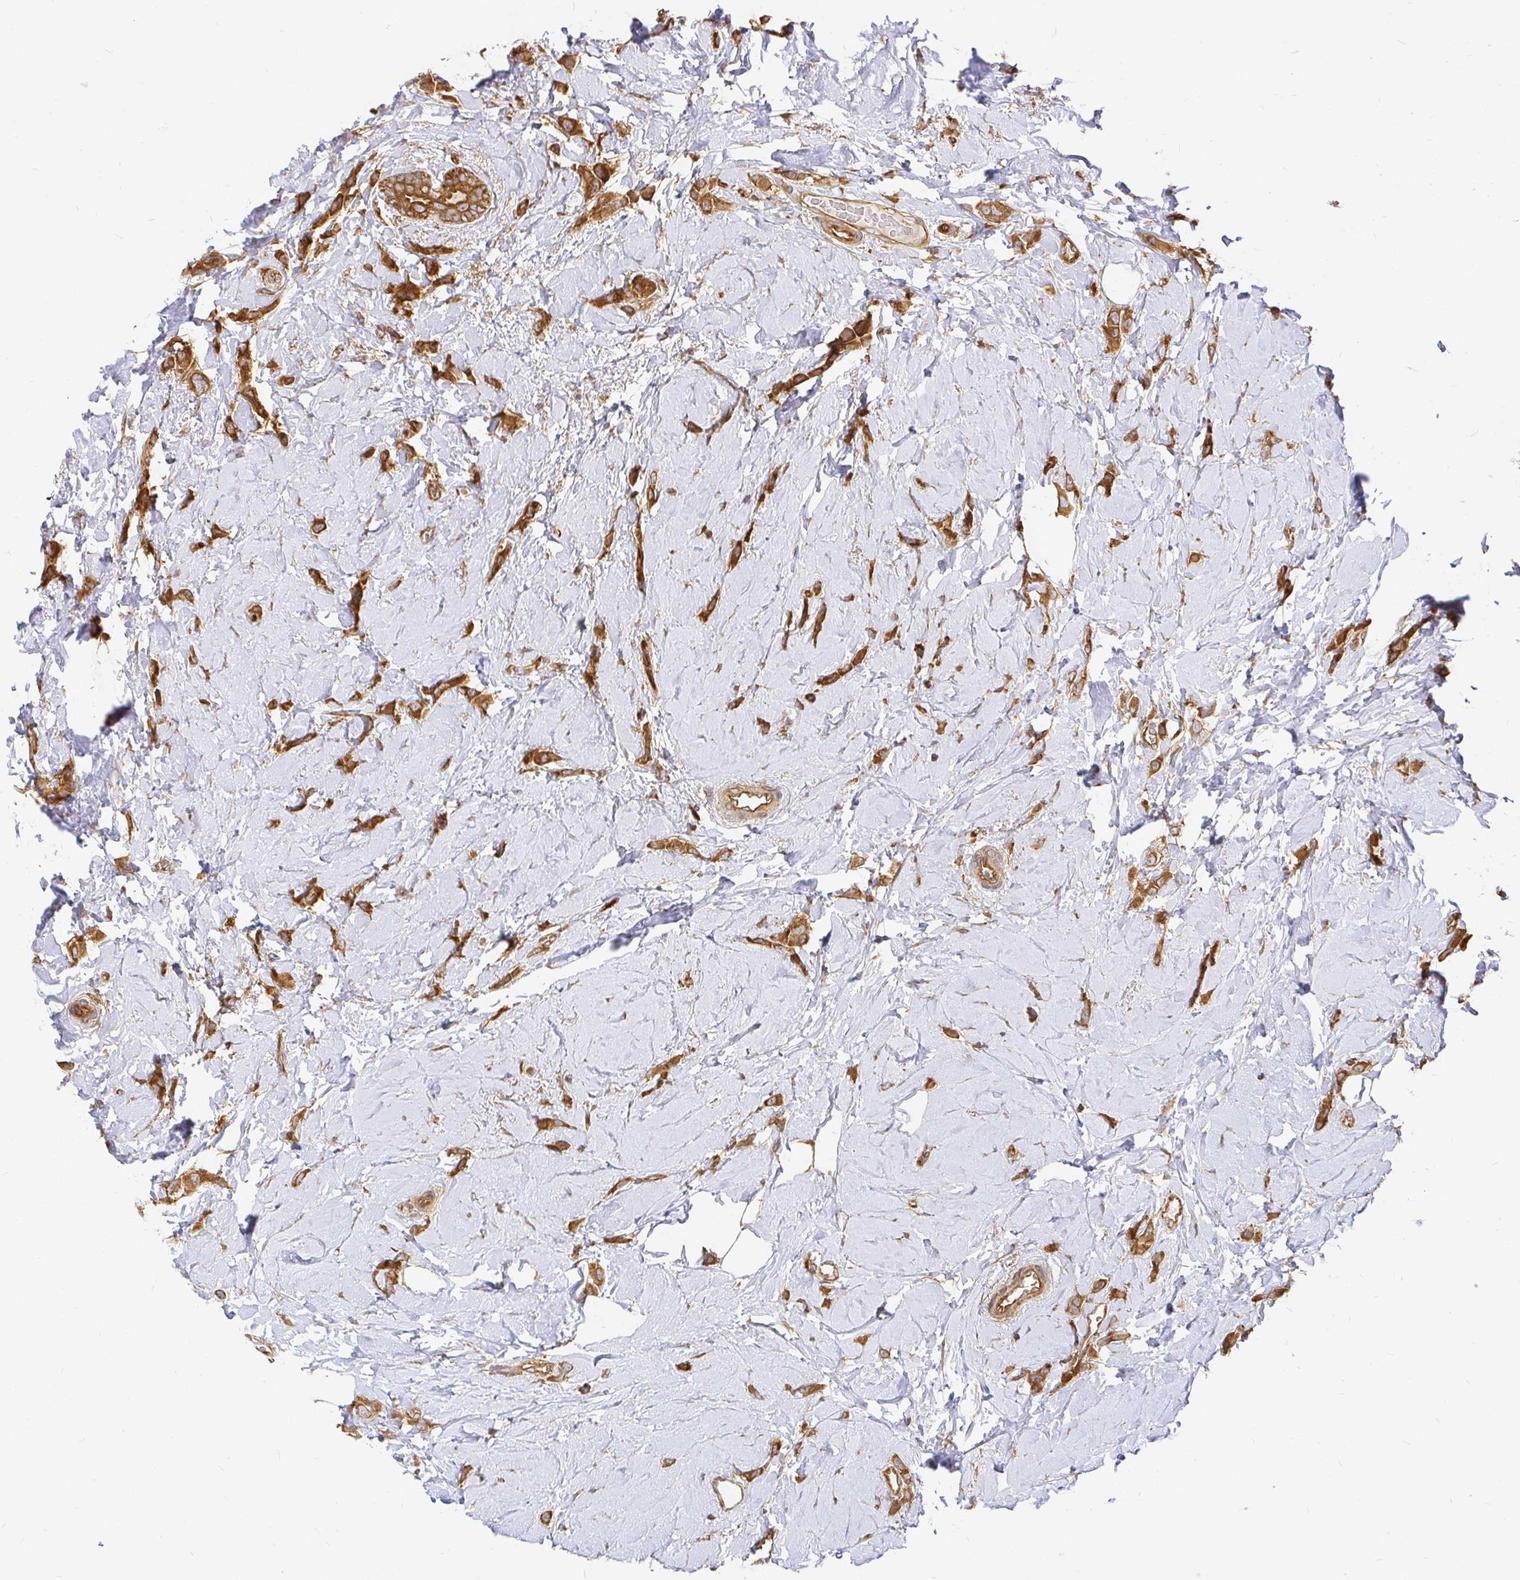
{"staining": {"intensity": "strong", "quantity": ">75%", "location": "cytoplasmic/membranous"}, "tissue": "breast cancer", "cell_type": "Tumor cells", "image_type": "cancer", "snomed": [{"axis": "morphology", "description": "Lobular carcinoma"}, {"axis": "topography", "description": "Breast"}], "caption": "Protein analysis of breast cancer (lobular carcinoma) tissue displays strong cytoplasmic/membranous positivity in about >75% of tumor cells. (DAB (3,3'-diaminobenzidine) = brown stain, brightfield microscopy at high magnification).", "gene": "KIF5B", "patient": {"sex": "female", "age": 66}}